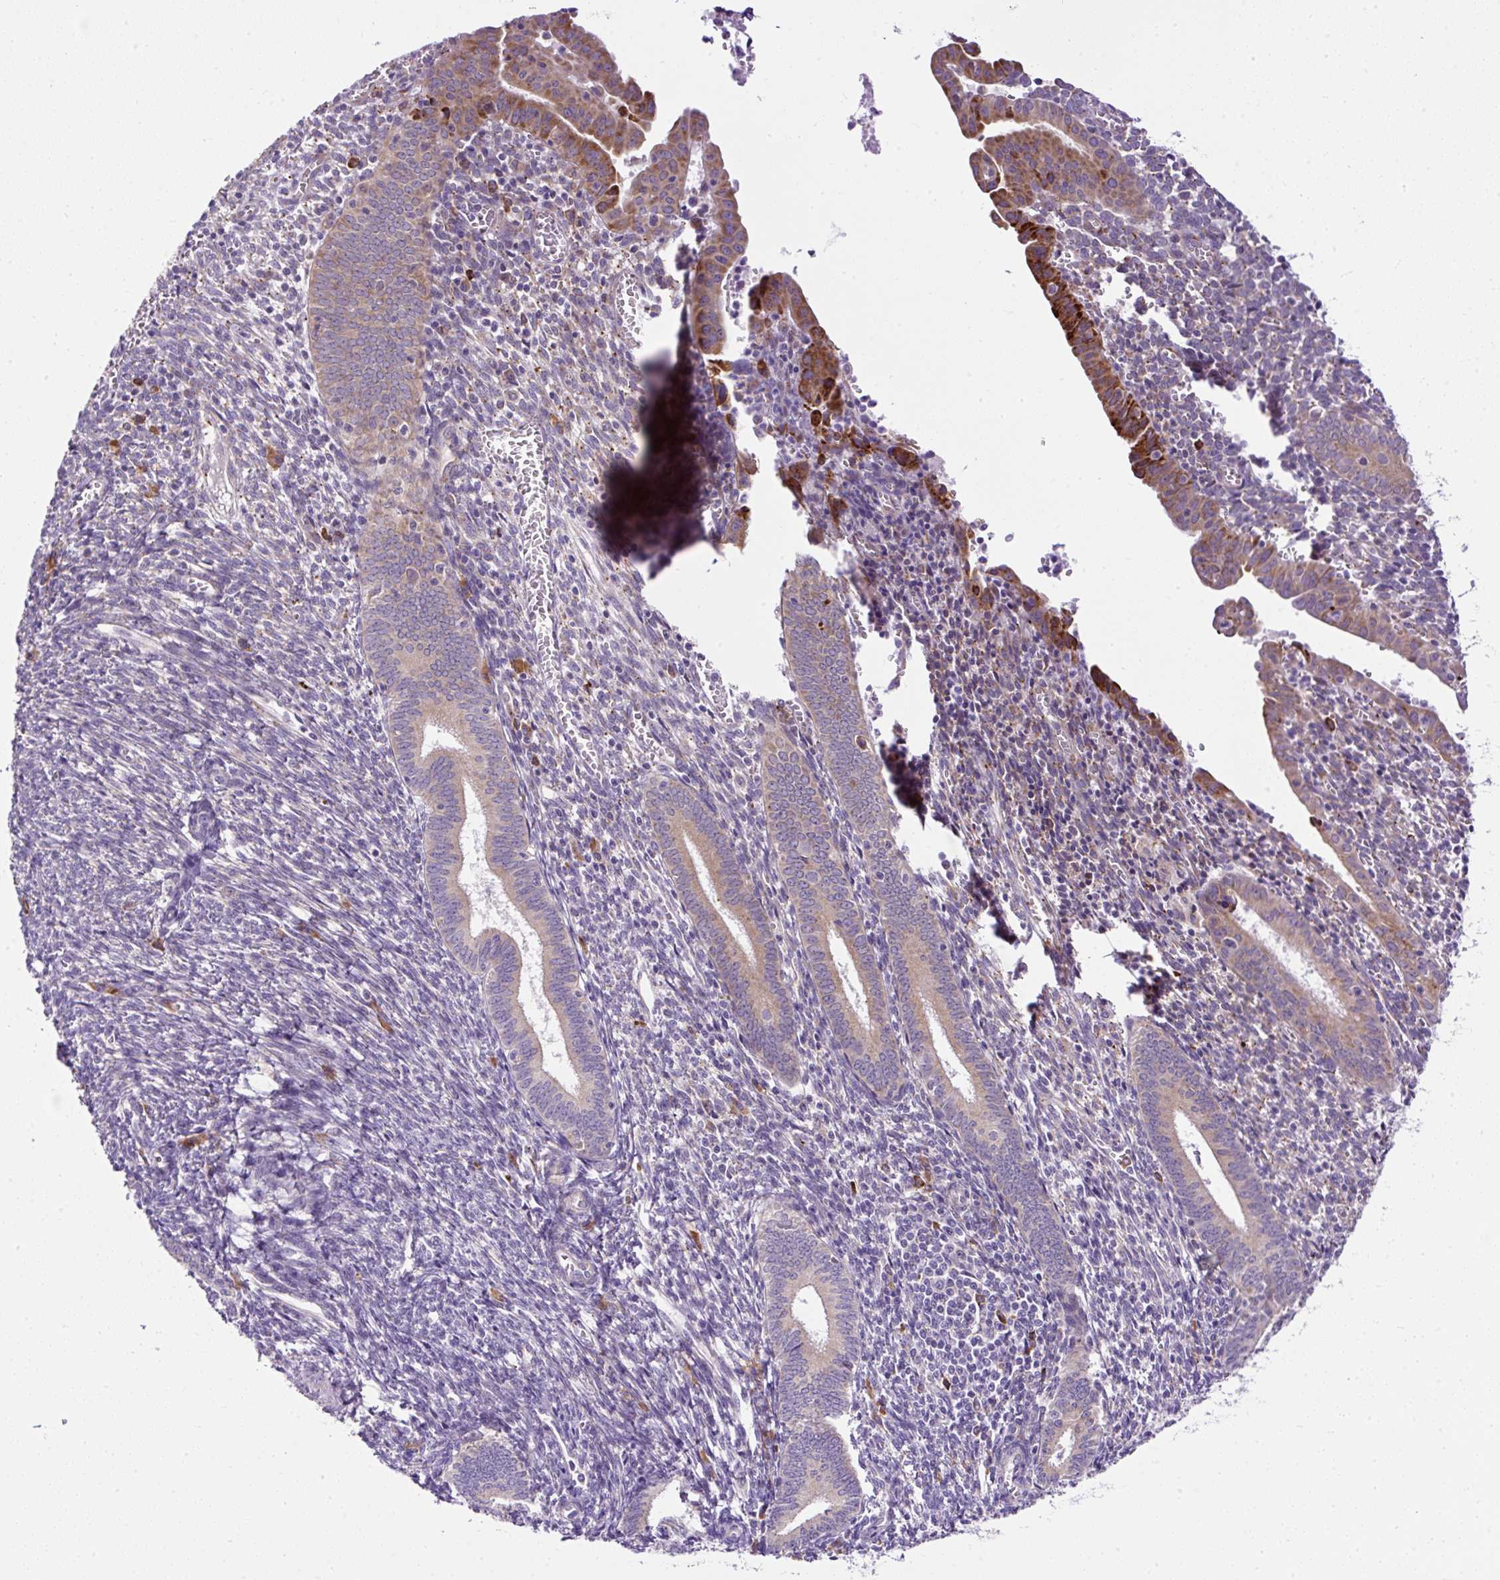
{"staining": {"intensity": "negative", "quantity": "none", "location": "none"}, "tissue": "endometrium", "cell_type": "Cells in endometrial stroma", "image_type": "normal", "snomed": [{"axis": "morphology", "description": "Normal tissue, NOS"}, {"axis": "topography", "description": "Endometrium"}], "caption": "The photomicrograph demonstrates no significant positivity in cells in endometrial stroma of endometrium.", "gene": "FMC1", "patient": {"sex": "female", "age": 41}}